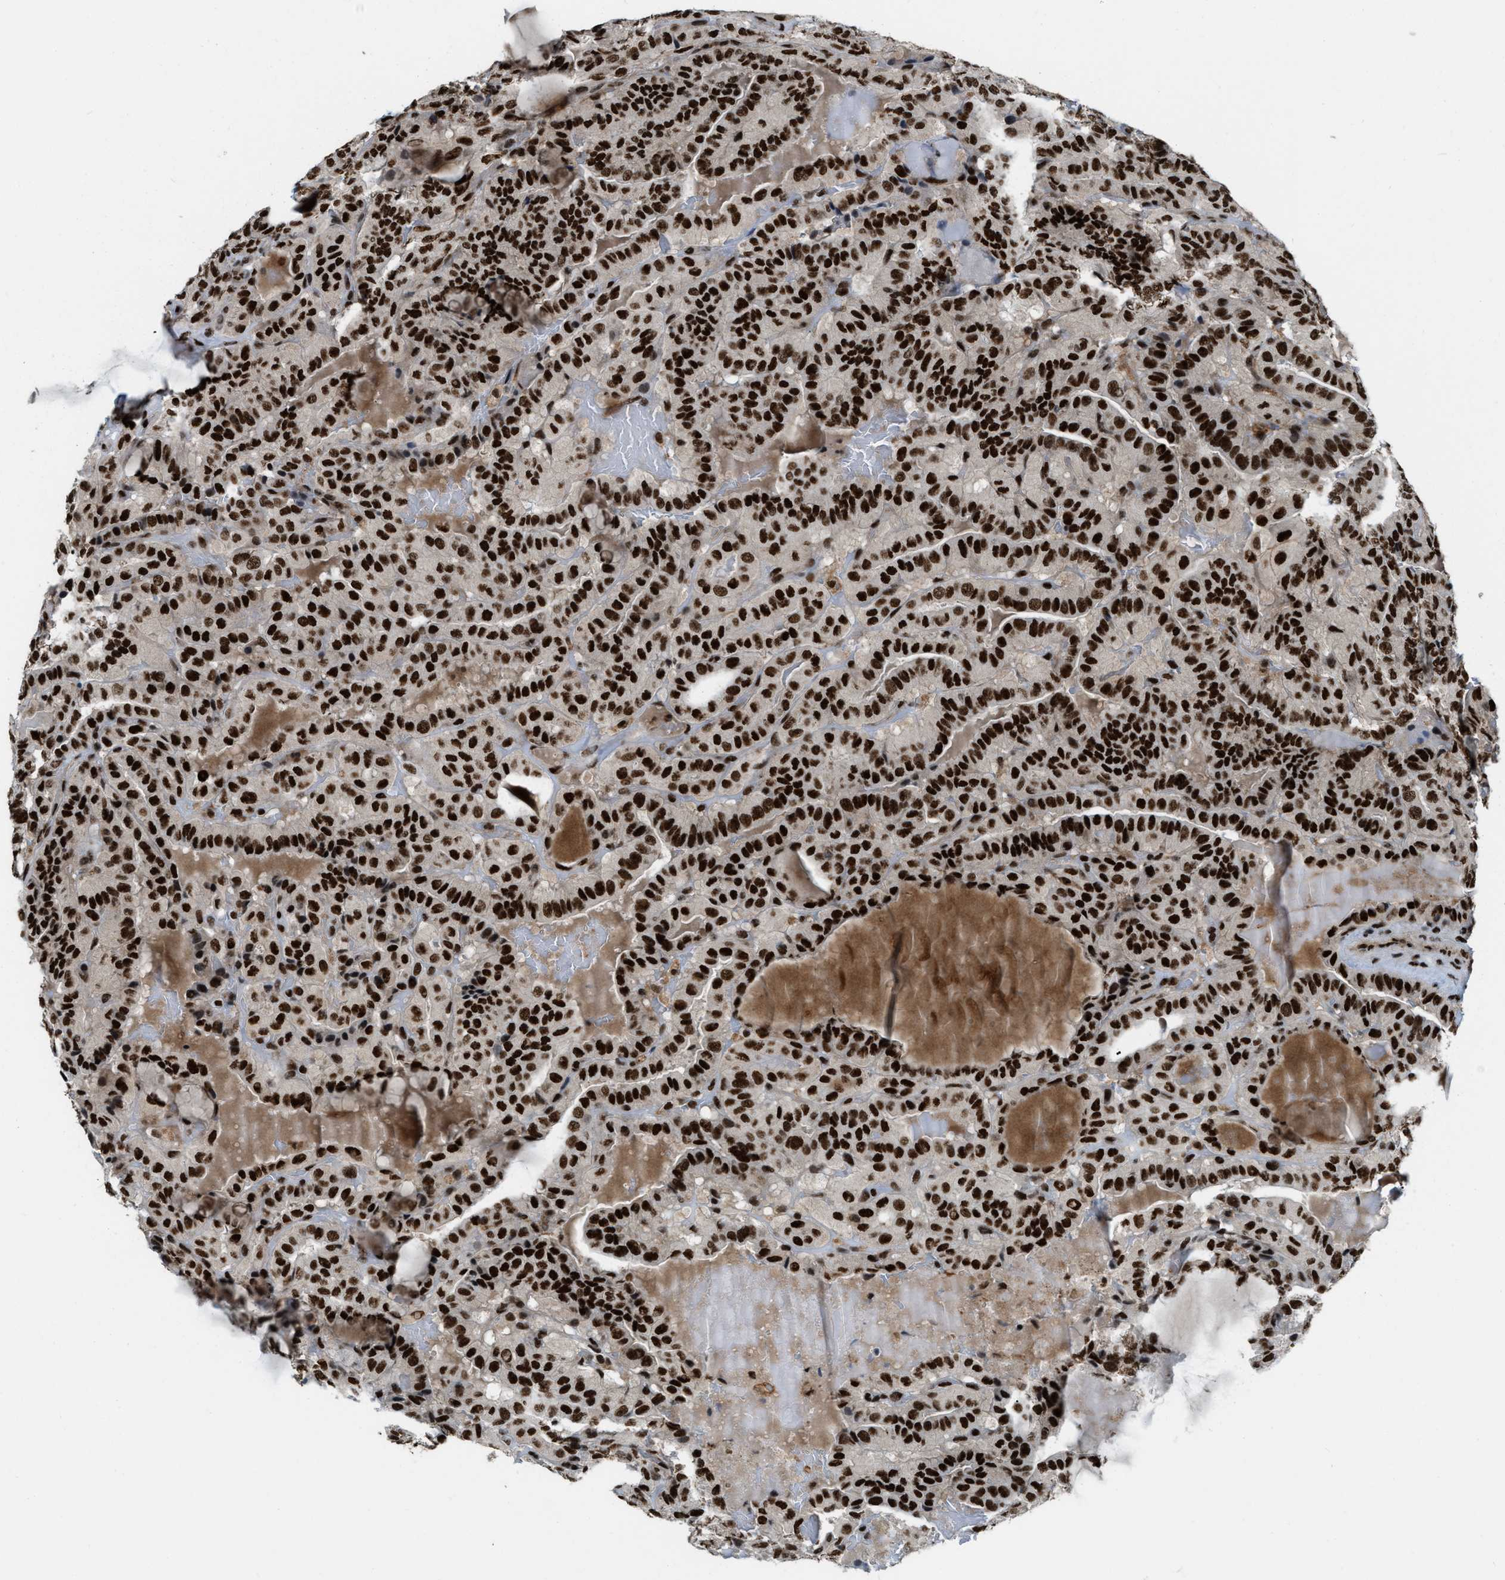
{"staining": {"intensity": "strong", "quantity": ">75%", "location": "nuclear"}, "tissue": "thyroid cancer", "cell_type": "Tumor cells", "image_type": "cancer", "snomed": [{"axis": "morphology", "description": "Papillary adenocarcinoma, NOS"}, {"axis": "topography", "description": "Thyroid gland"}], "caption": "Immunohistochemical staining of papillary adenocarcinoma (thyroid) exhibits high levels of strong nuclear protein expression in about >75% of tumor cells. Immunohistochemistry (ihc) stains the protein in brown and the nuclei are stained blue.", "gene": "NUMA1", "patient": {"sex": "male", "age": 77}}